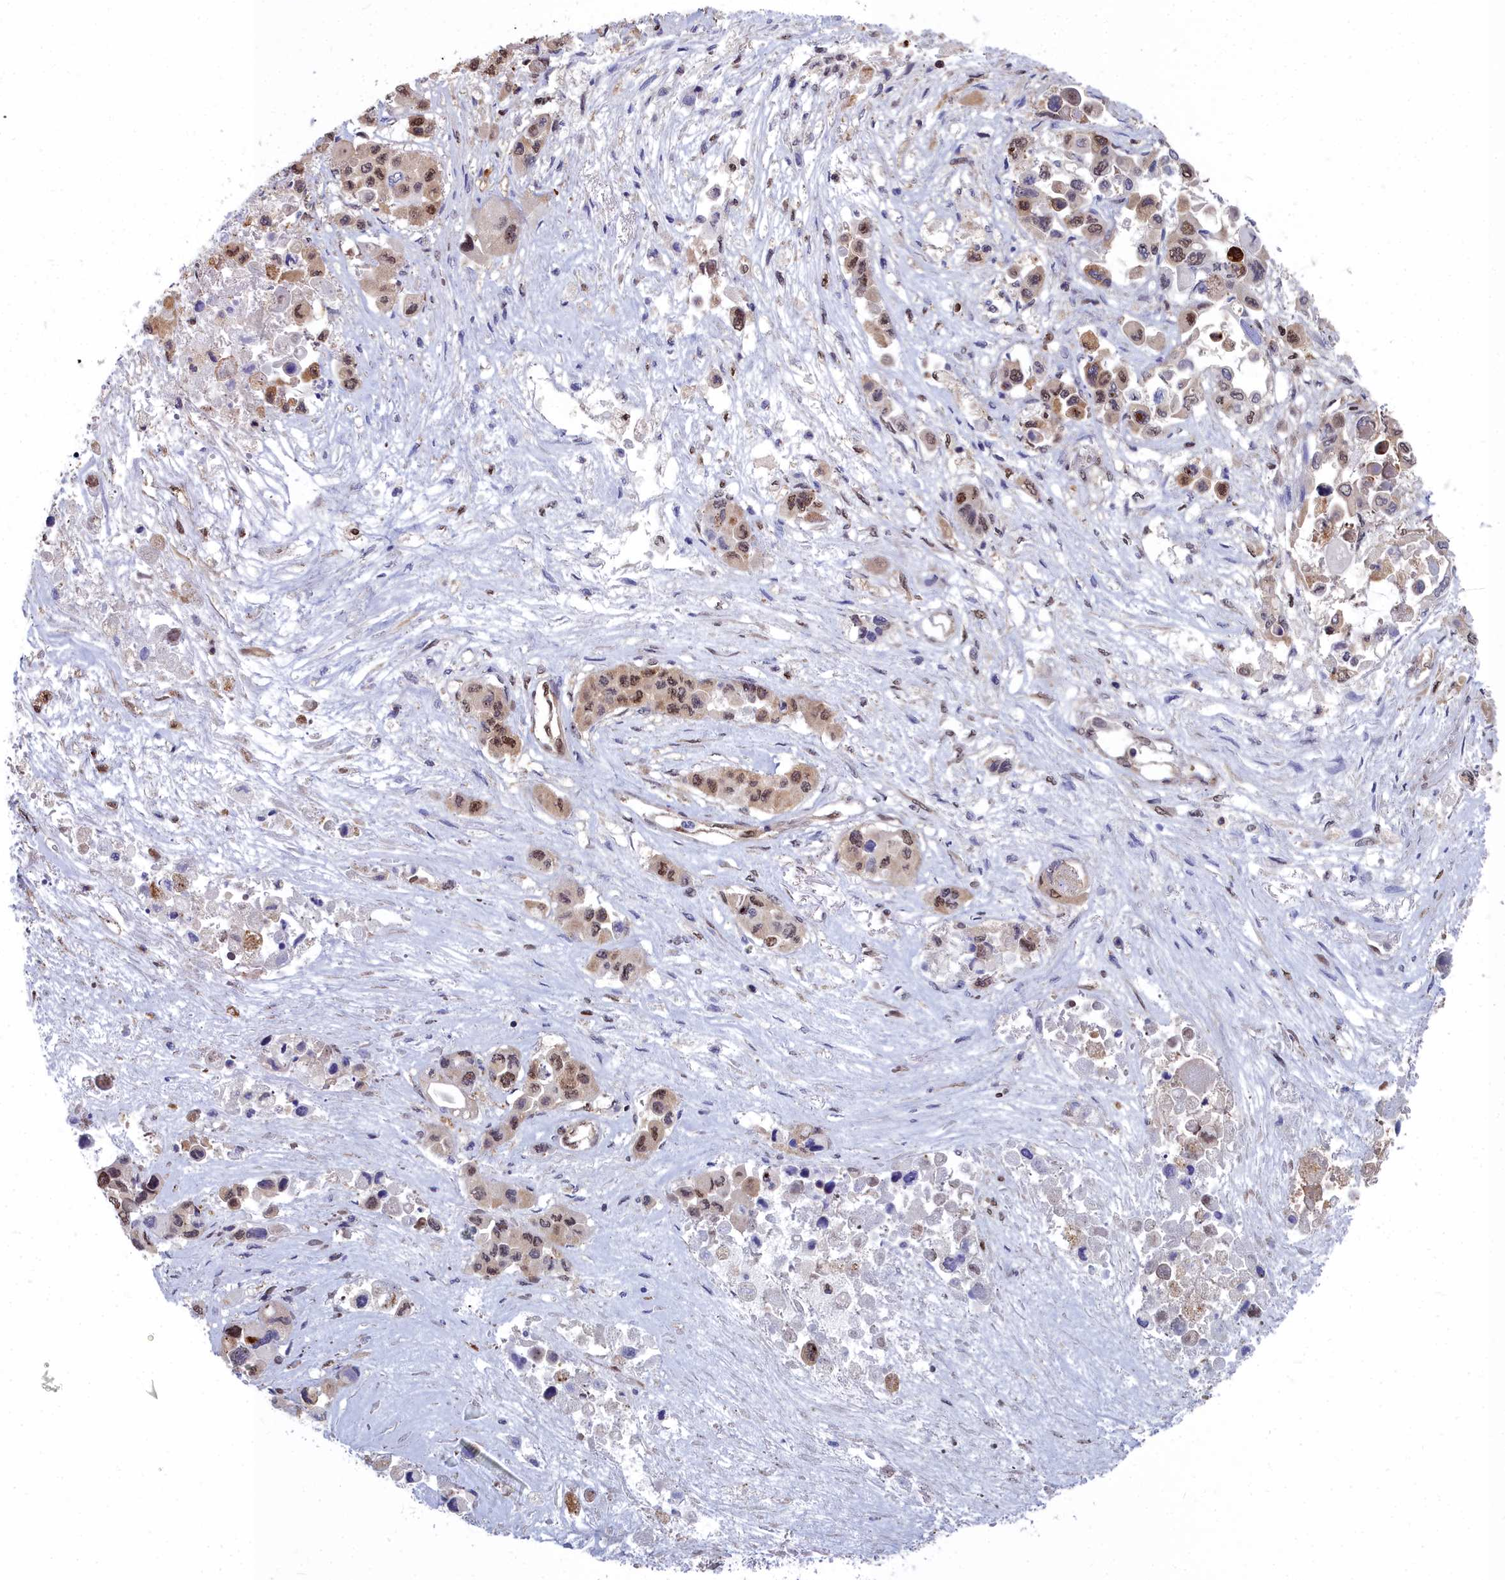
{"staining": {"intensity": "moderate", "quantity": "25%-75%", "location": "nuclear"}, "tissue": "pancreatic cancer", "cell_type": "Tumor cells", "image_type": "cancer", "snomed": [{"axis": "morphology", "description": "Adenocarcinoma, NOS"}, {"axis": "topography", "description": "Pancreas"}], "caption": "Pancreatic cancer (adenocarcinoma) stained for a protein displays moderate nuclear positivity in tumor cells.", "gene": "RPS27A", "patient": {"sex": "male", "age": 92}}